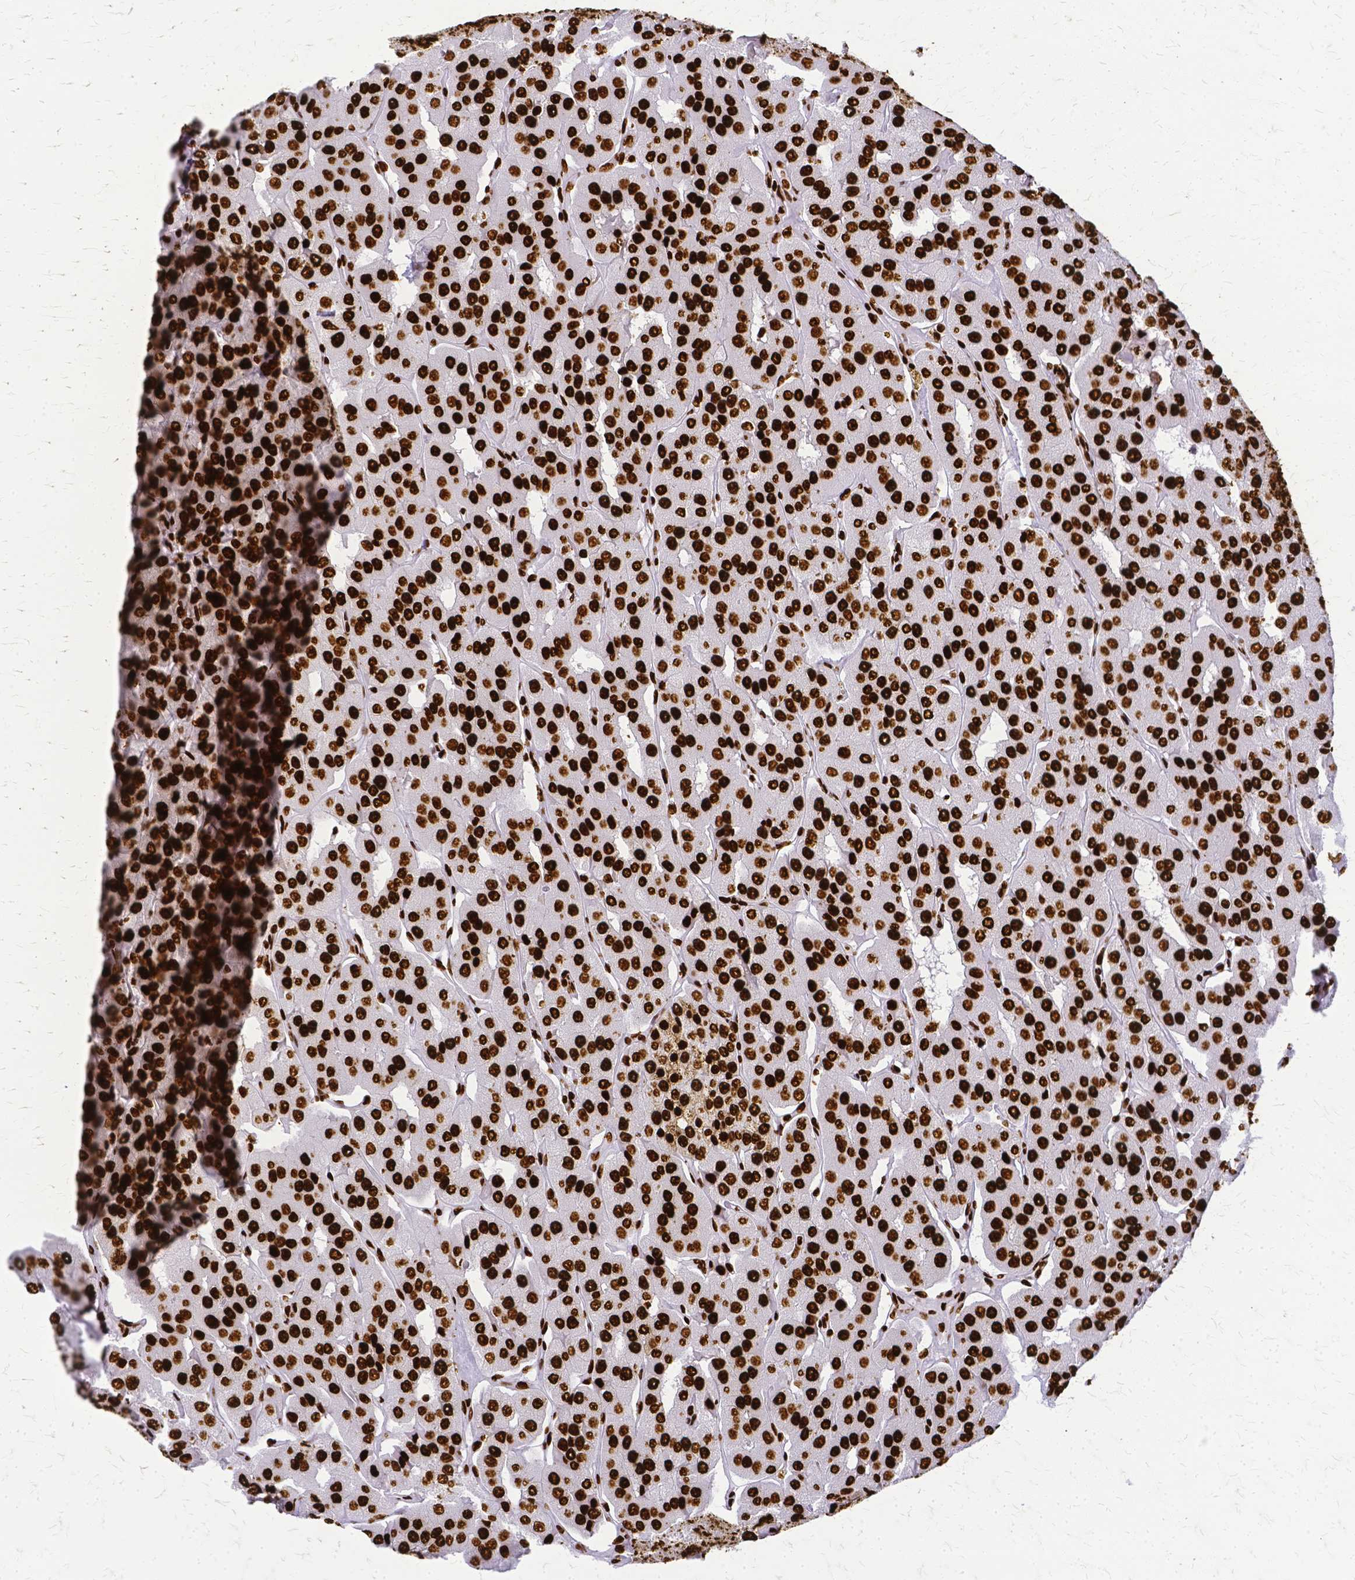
{"staining": {"intensity": "strong", "quantity": ">75%", "location": "nuclear"}, "tissue": "parathyroid gland", "cell_type": "Glandular cells", "image_type": "normal", "snomed": [{"axis": "morphology", "description": "Normal tissue, NOS"}, {"axis": "morphology", "description": "Adenoma, NOS"}, {"axis": "topography", "description": "Parathyroid gland"}], "caption": "Parathyroid gland stained with a brown dye reveals strong nuclear positive expression in about >75% of glandular cells.", "gene": "SFPQ", "patient": {"sex": "female", "age": 86}}